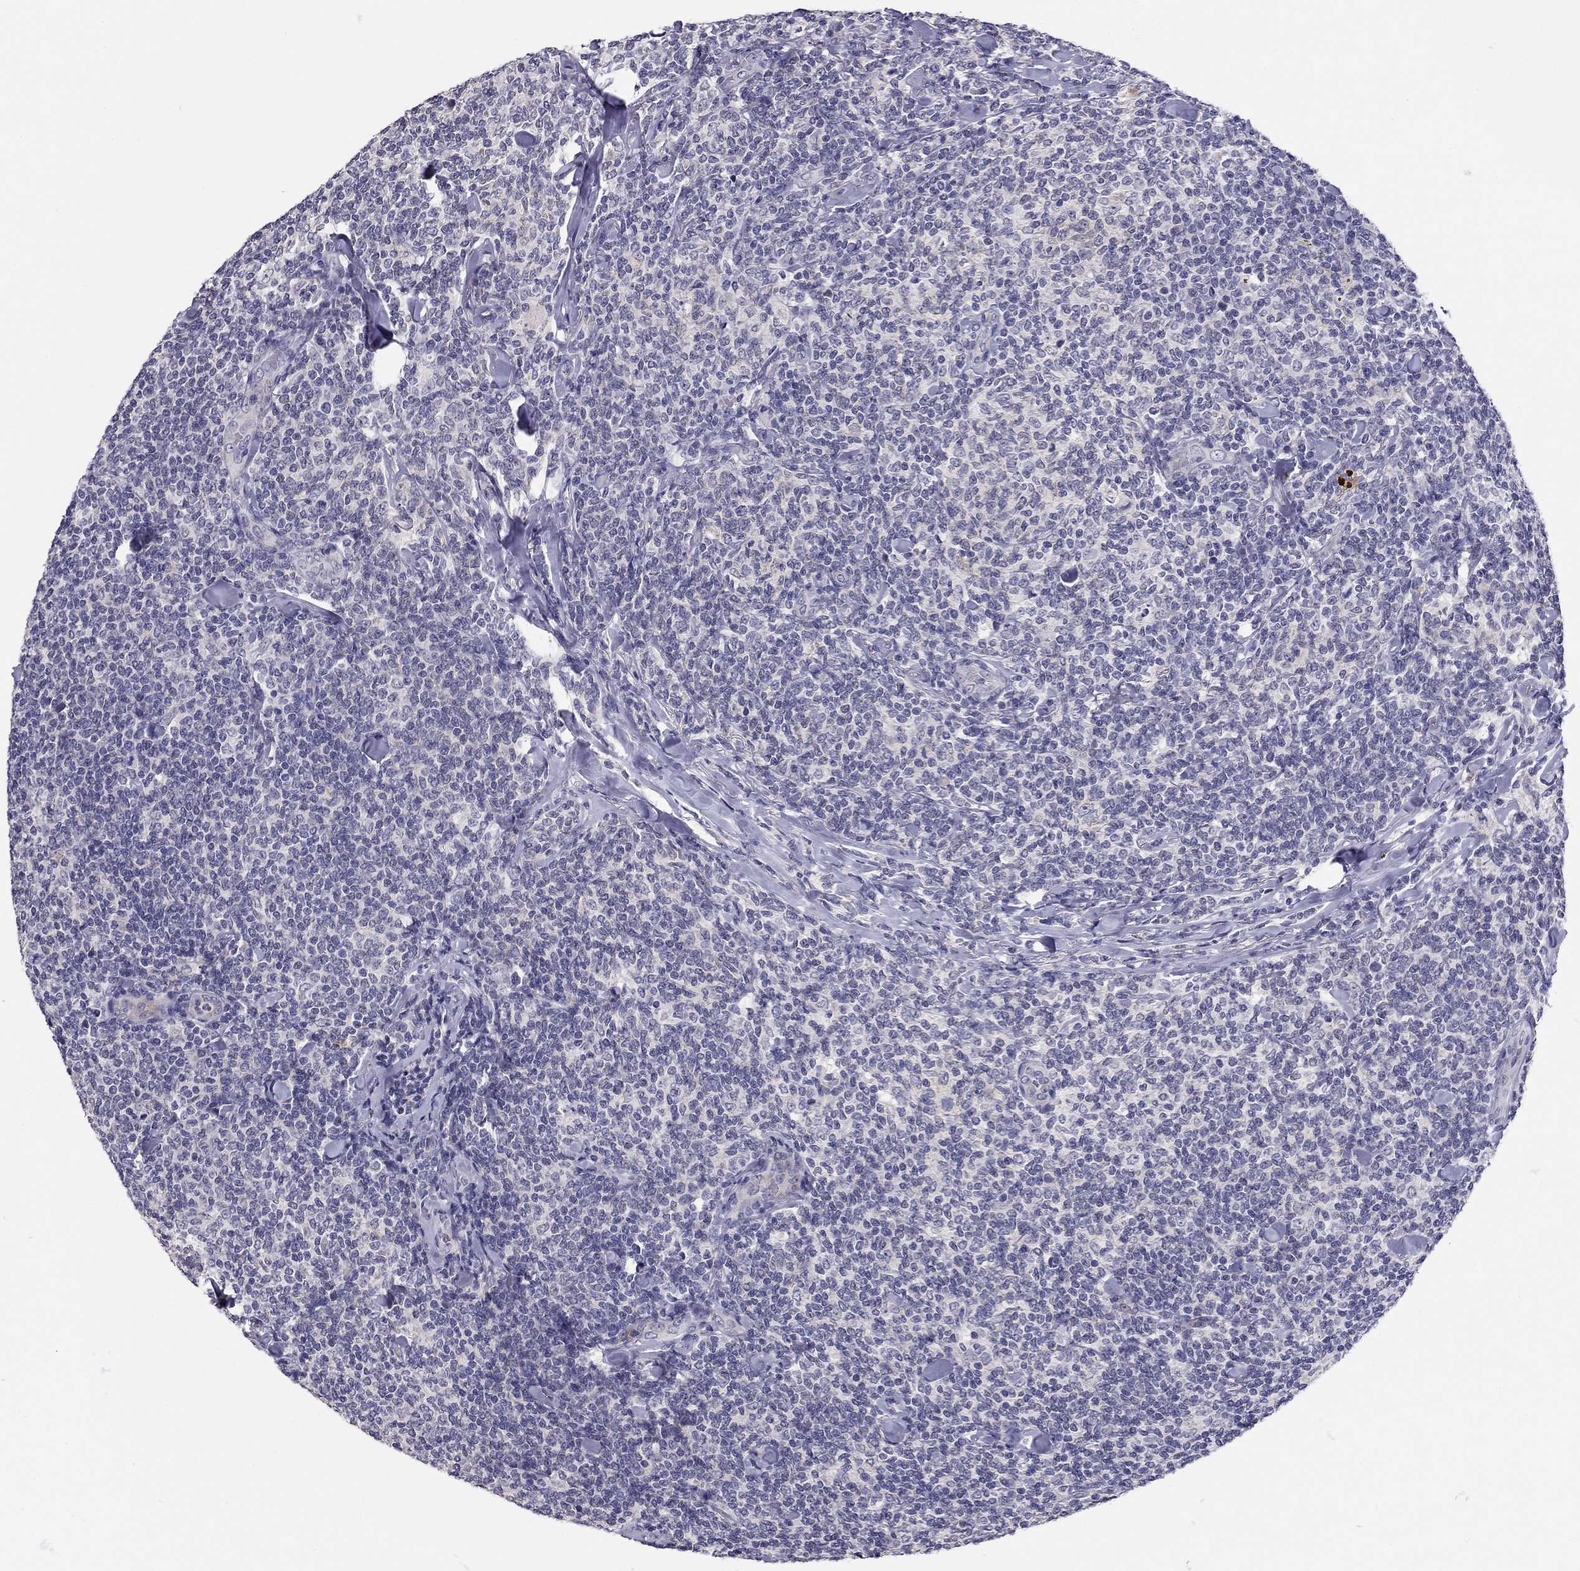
{"staining": {"intensity": "negative", "quantity": "none", "location": "none"}, "tissue": "lymphoma", "cell_type": "Tumor cells", "image_type": "cancer", "snomed": [{"axis": "morphology", "description": "Malignant lymphoma, non-Hodgkin's type, Low grade"}, {"axis": "topography", "description": "Lymph node"}], "caption": "There is no significant positivity in tumor cells of low-grade malignant lymphoma, non-Hodgkin's type.", "gene": "SCARB1", "patient": {"sex": "female", "age": 56}}